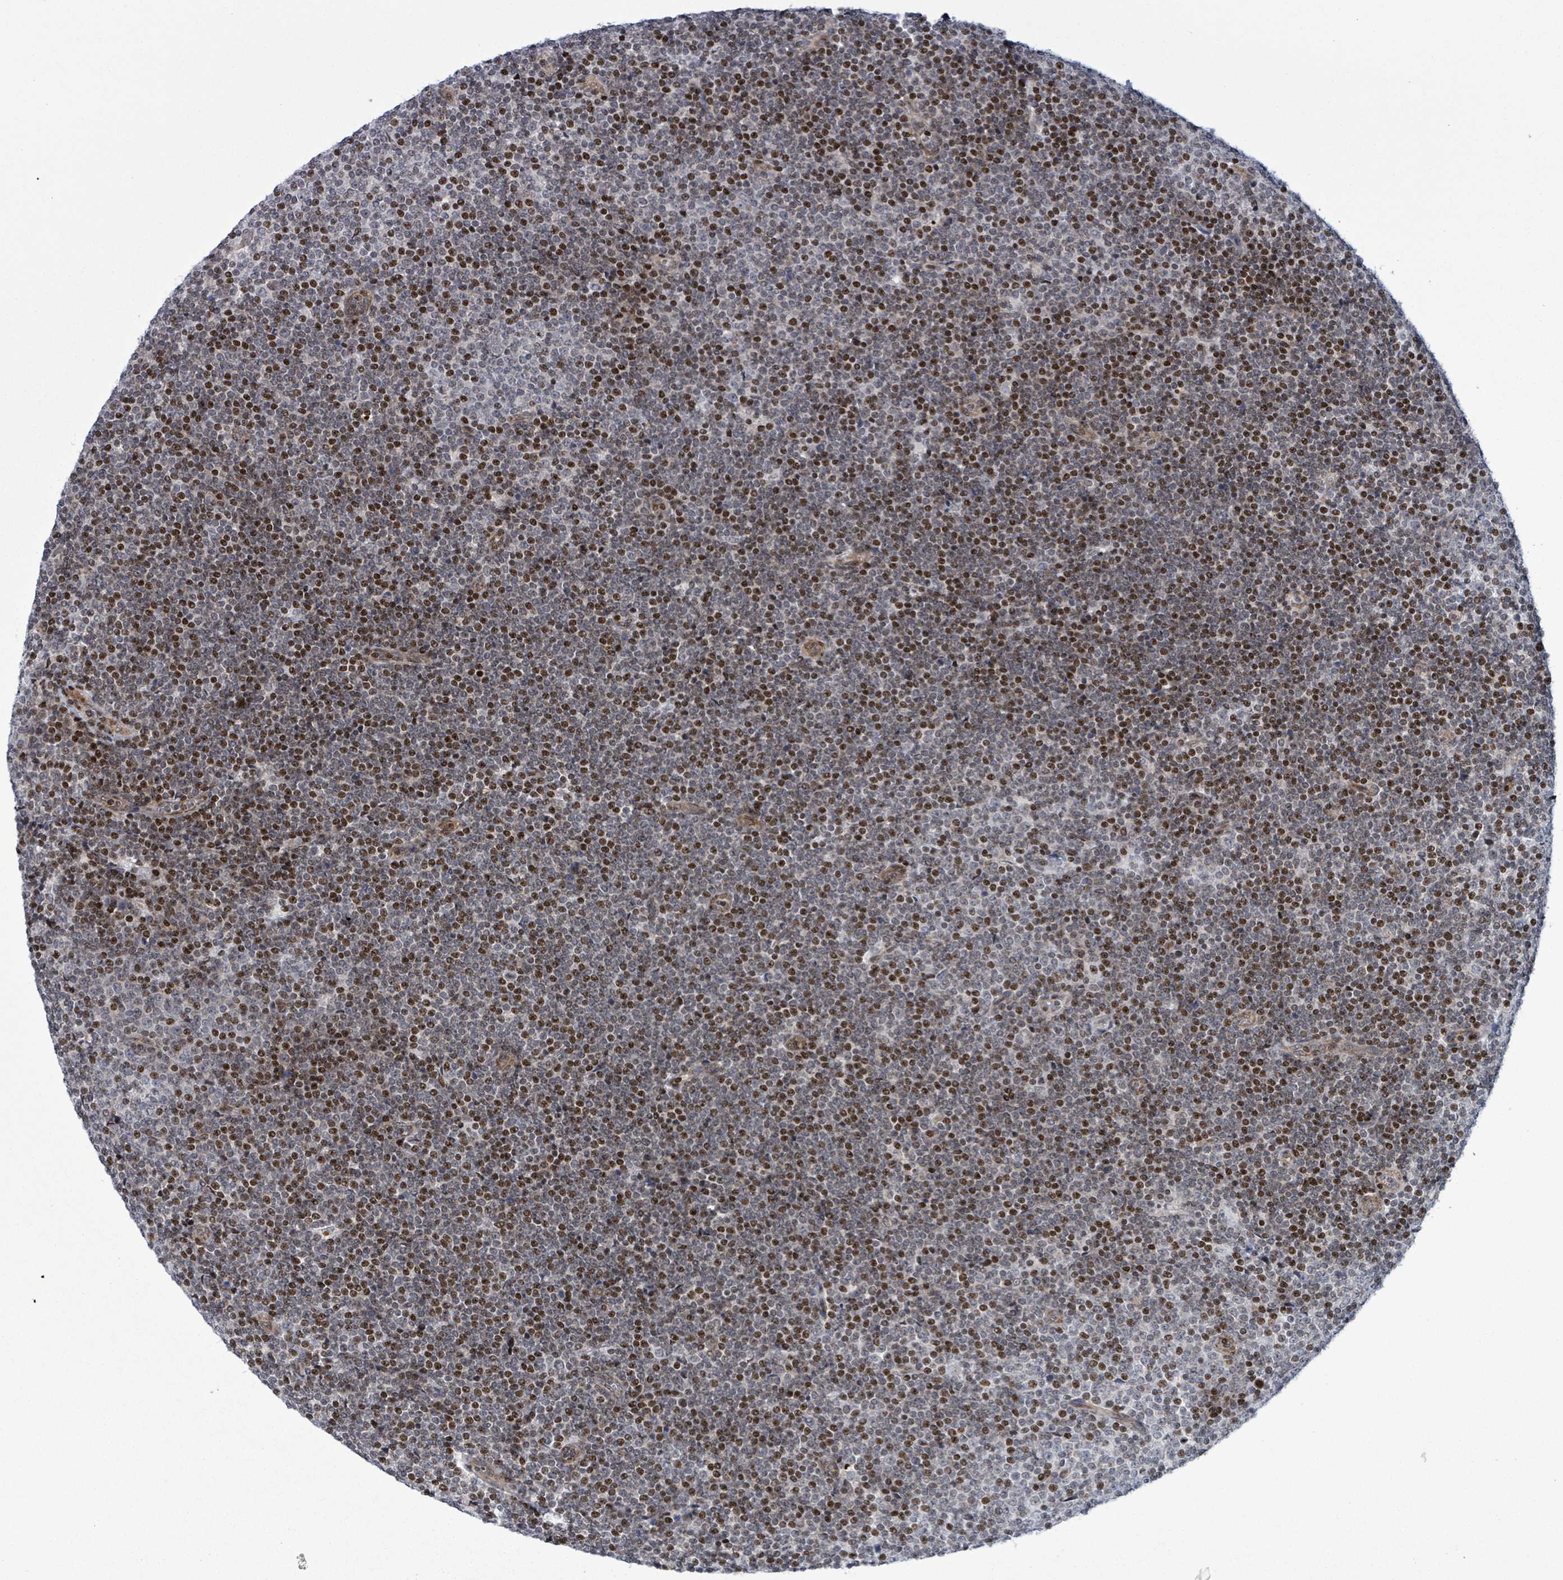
{"staining": {"intensity": "strong", "quantity": "25%-75%", "location": "nuclear"}, "tissue": "lymphoma", "cell_type": "Tumor cells", "image_type": "cancer", "snomed": [{"axis": "morphology", "description": "Malignant lymphoma, non-Hodgkin's type, Low grade"}, {"axis": "topography", "description": "Lymph node"}], "caption": "This is a histology image of IHC staining of low-grade malignant lymphoma, non-Hodgkin's type, which shows strong staining in the nuclear of tumor cells.", "gene": "FNDC4", "patient": {"sex": "male", "age": 48}}